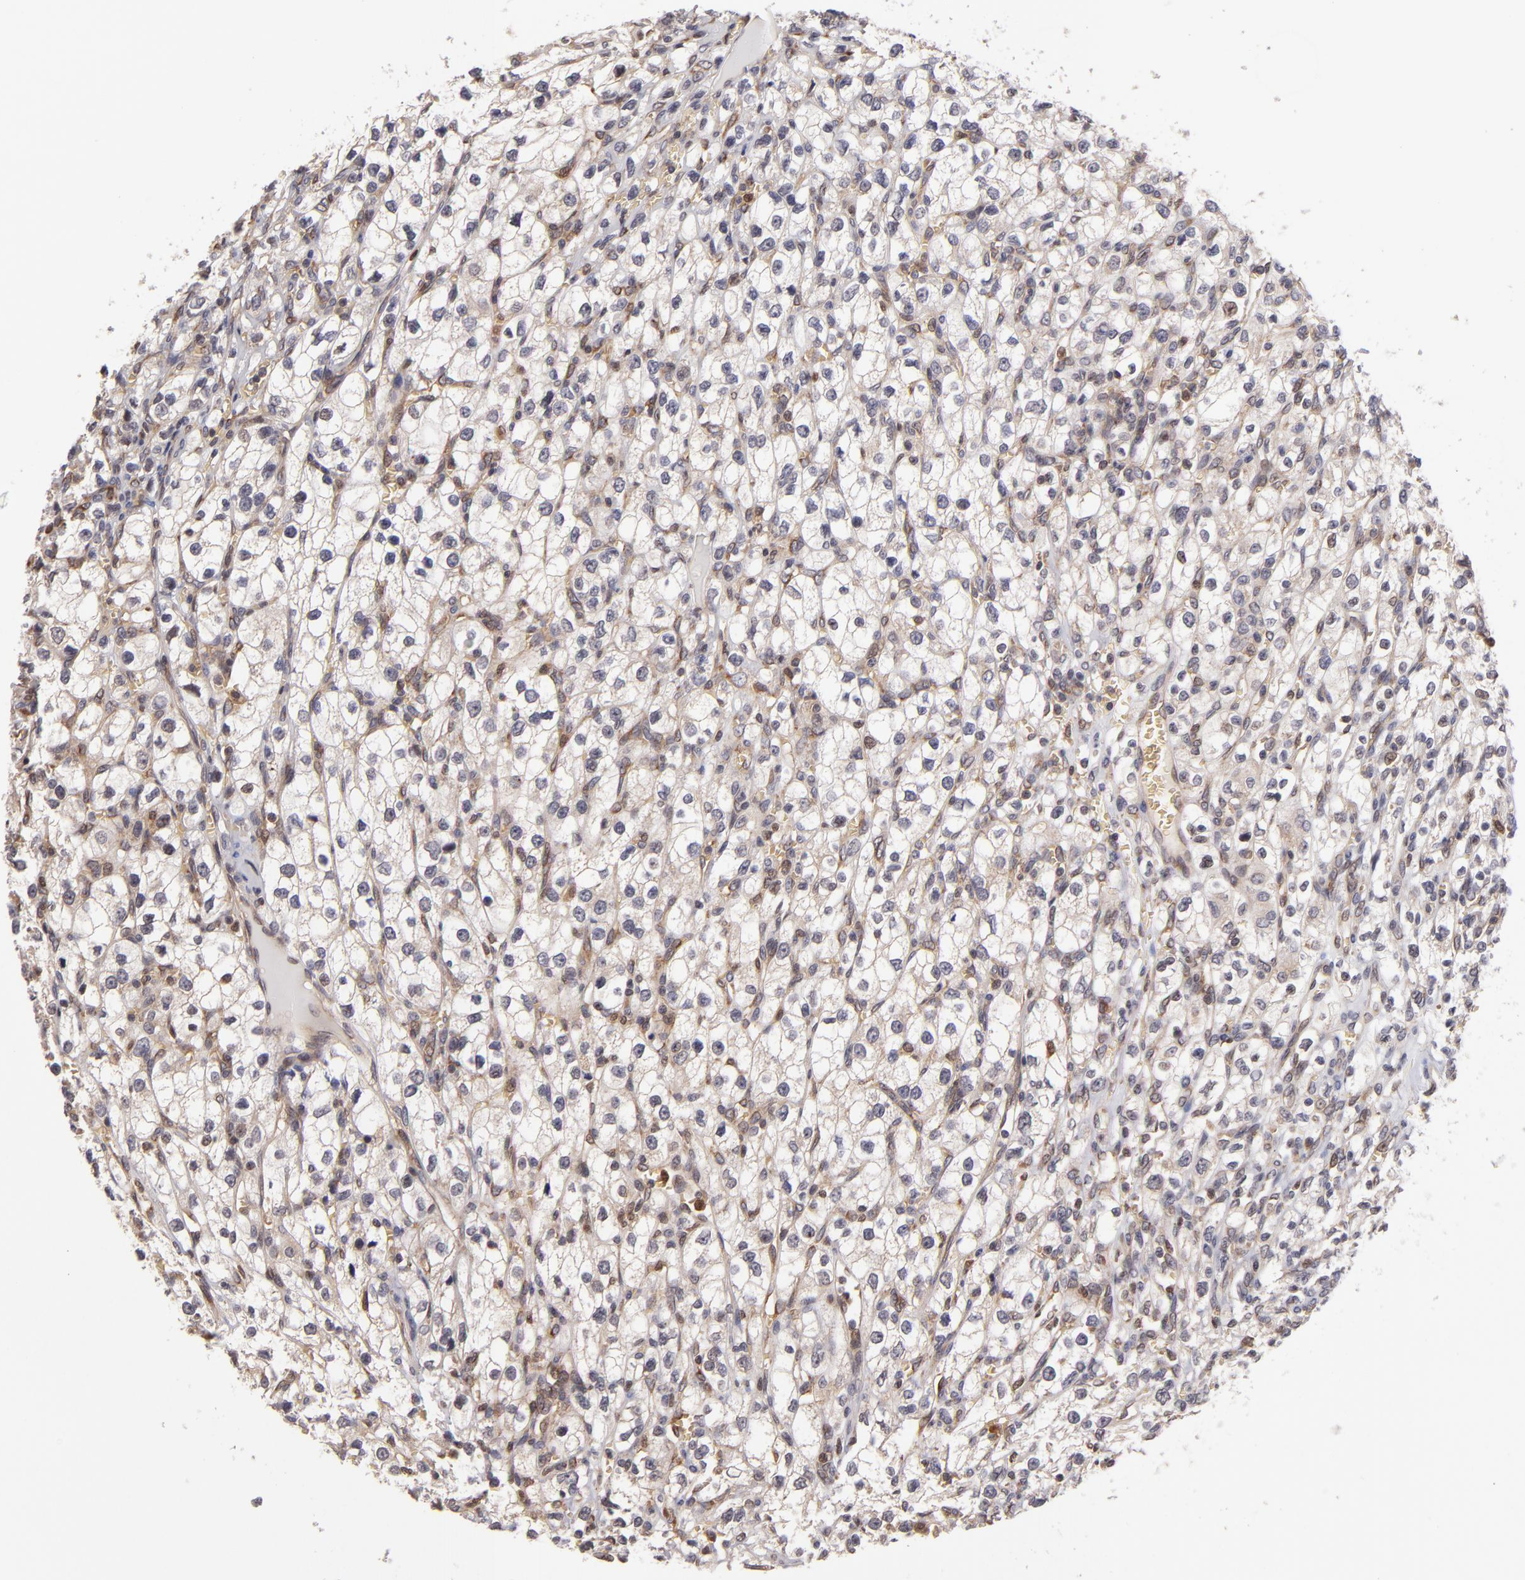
{"staining": {"intensity": "weak", "quantity": ">75%", "location": "cytoplasmic/membranous"}, "tissue": "renal cancer", "cell_type": "Tumor cells", "image_type": "cancer", "snomed": [{"axis": "morphology", "description": "Adenocarcinoma, NOS"}, {"axis": "topography", "description": "Kidney"}], "caption": "A micrograph showing weak cytoplasmic/membranous expression in approximately >75% of tumor cells in renal adenocarcinoma, as visualized by brown immunohistochemical staining.", "gene": "CASP1", "patient": {"sex": "female", "age": 62}}